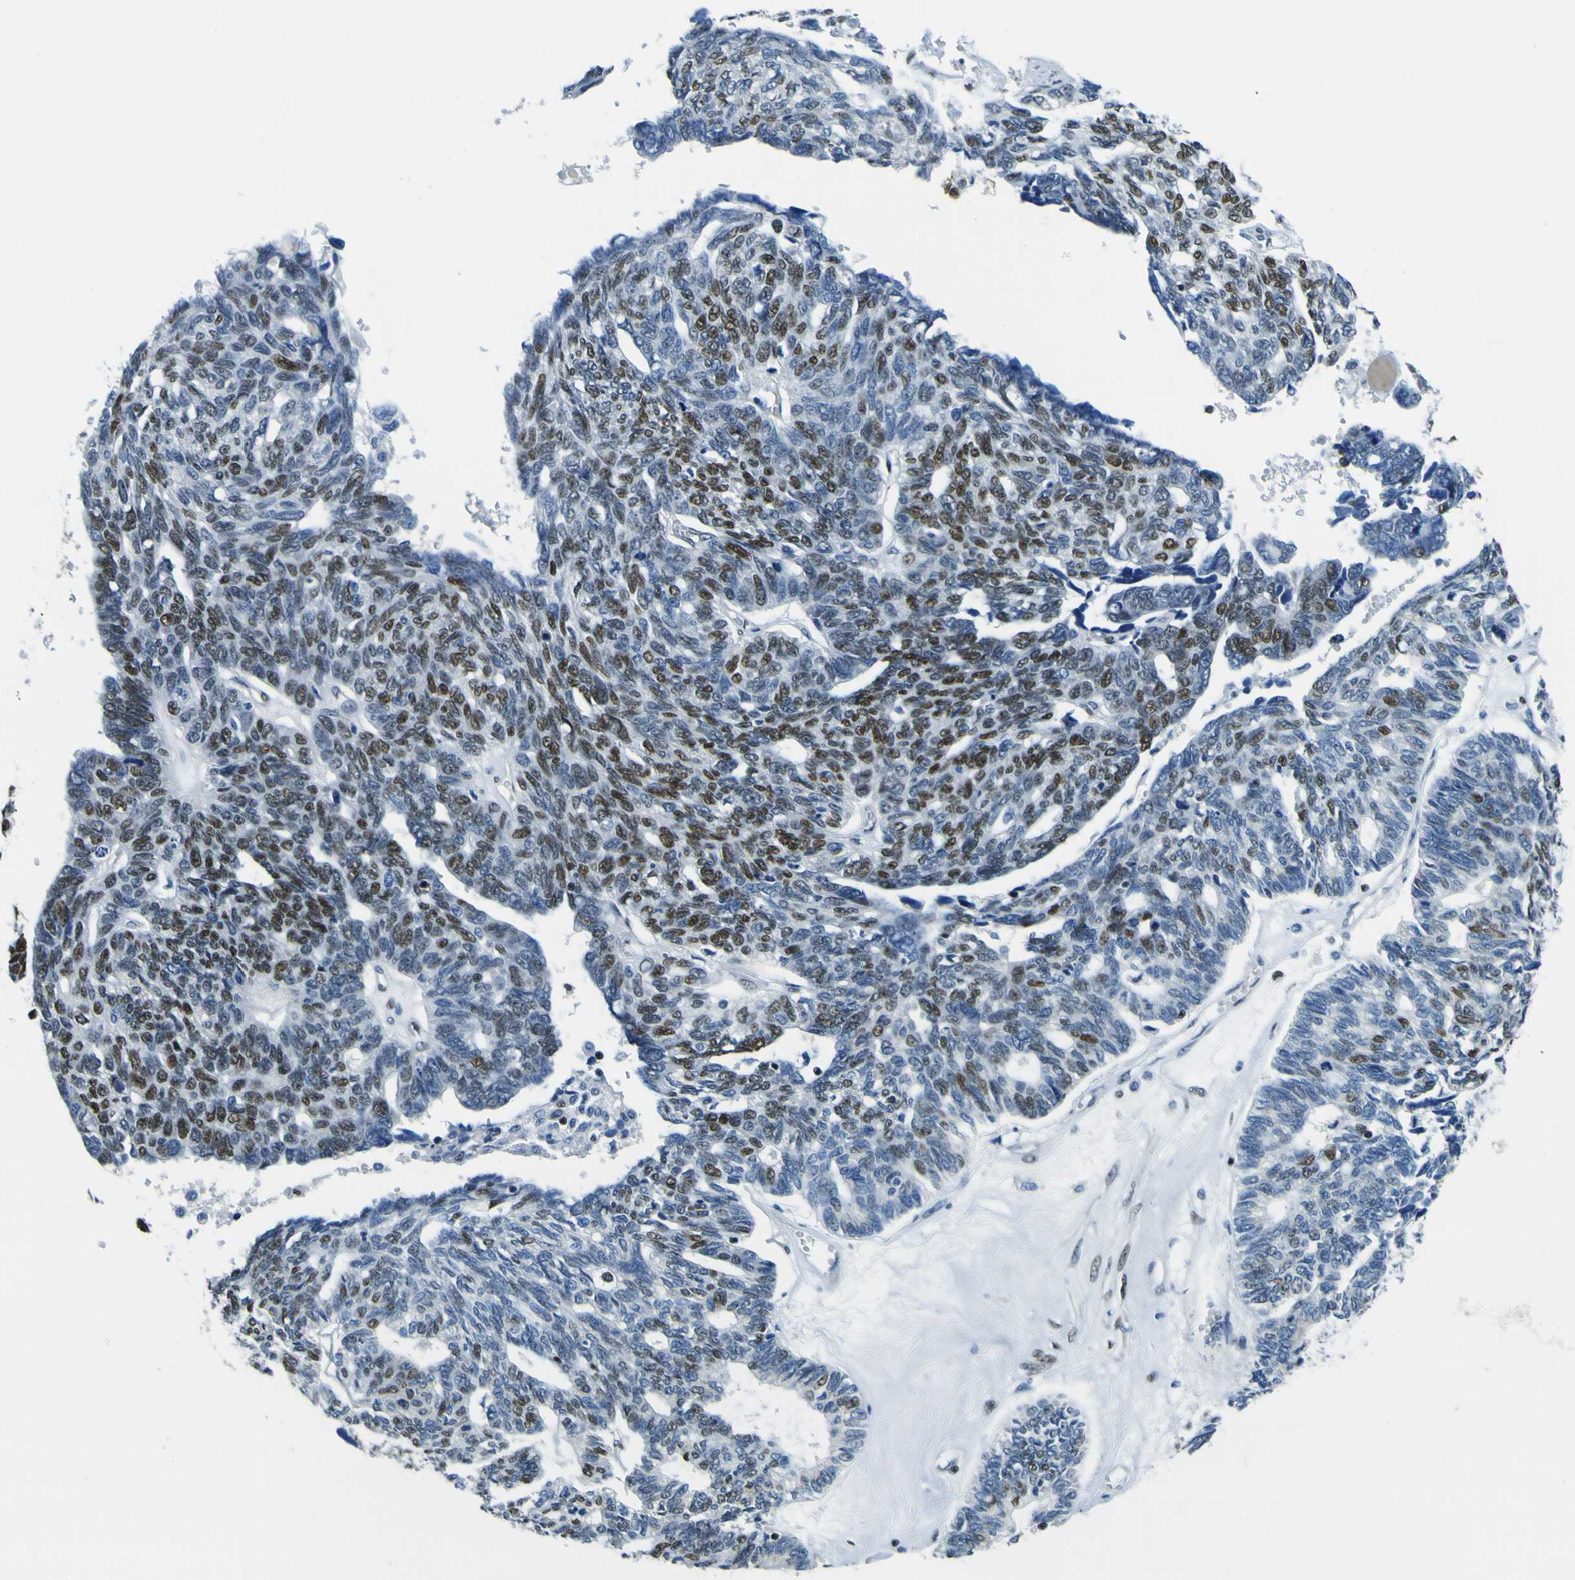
{"staining": {"intensity": "strong", "quantity": "25%-75%", "location": "nuclear"}, "tissue": "ovarian cancer", "cell_type": "Tumor cells", "image_type": "cancer", "snomed": [{"axis": "morphology", "description": "Cystadenocarcinoma, serous, NOS"}, {"axis": "topography", "description": "Ovary"}], "caption": "The micrograph displays immunohistochemical staining of ovarian cancer (serous cystadenocarcinoma). There is strong nuclear expression is appreciated in approximately 25%-75% of tumor cells.", "gene": "SP1", "patient": {"sex": "female", "age": 79}}